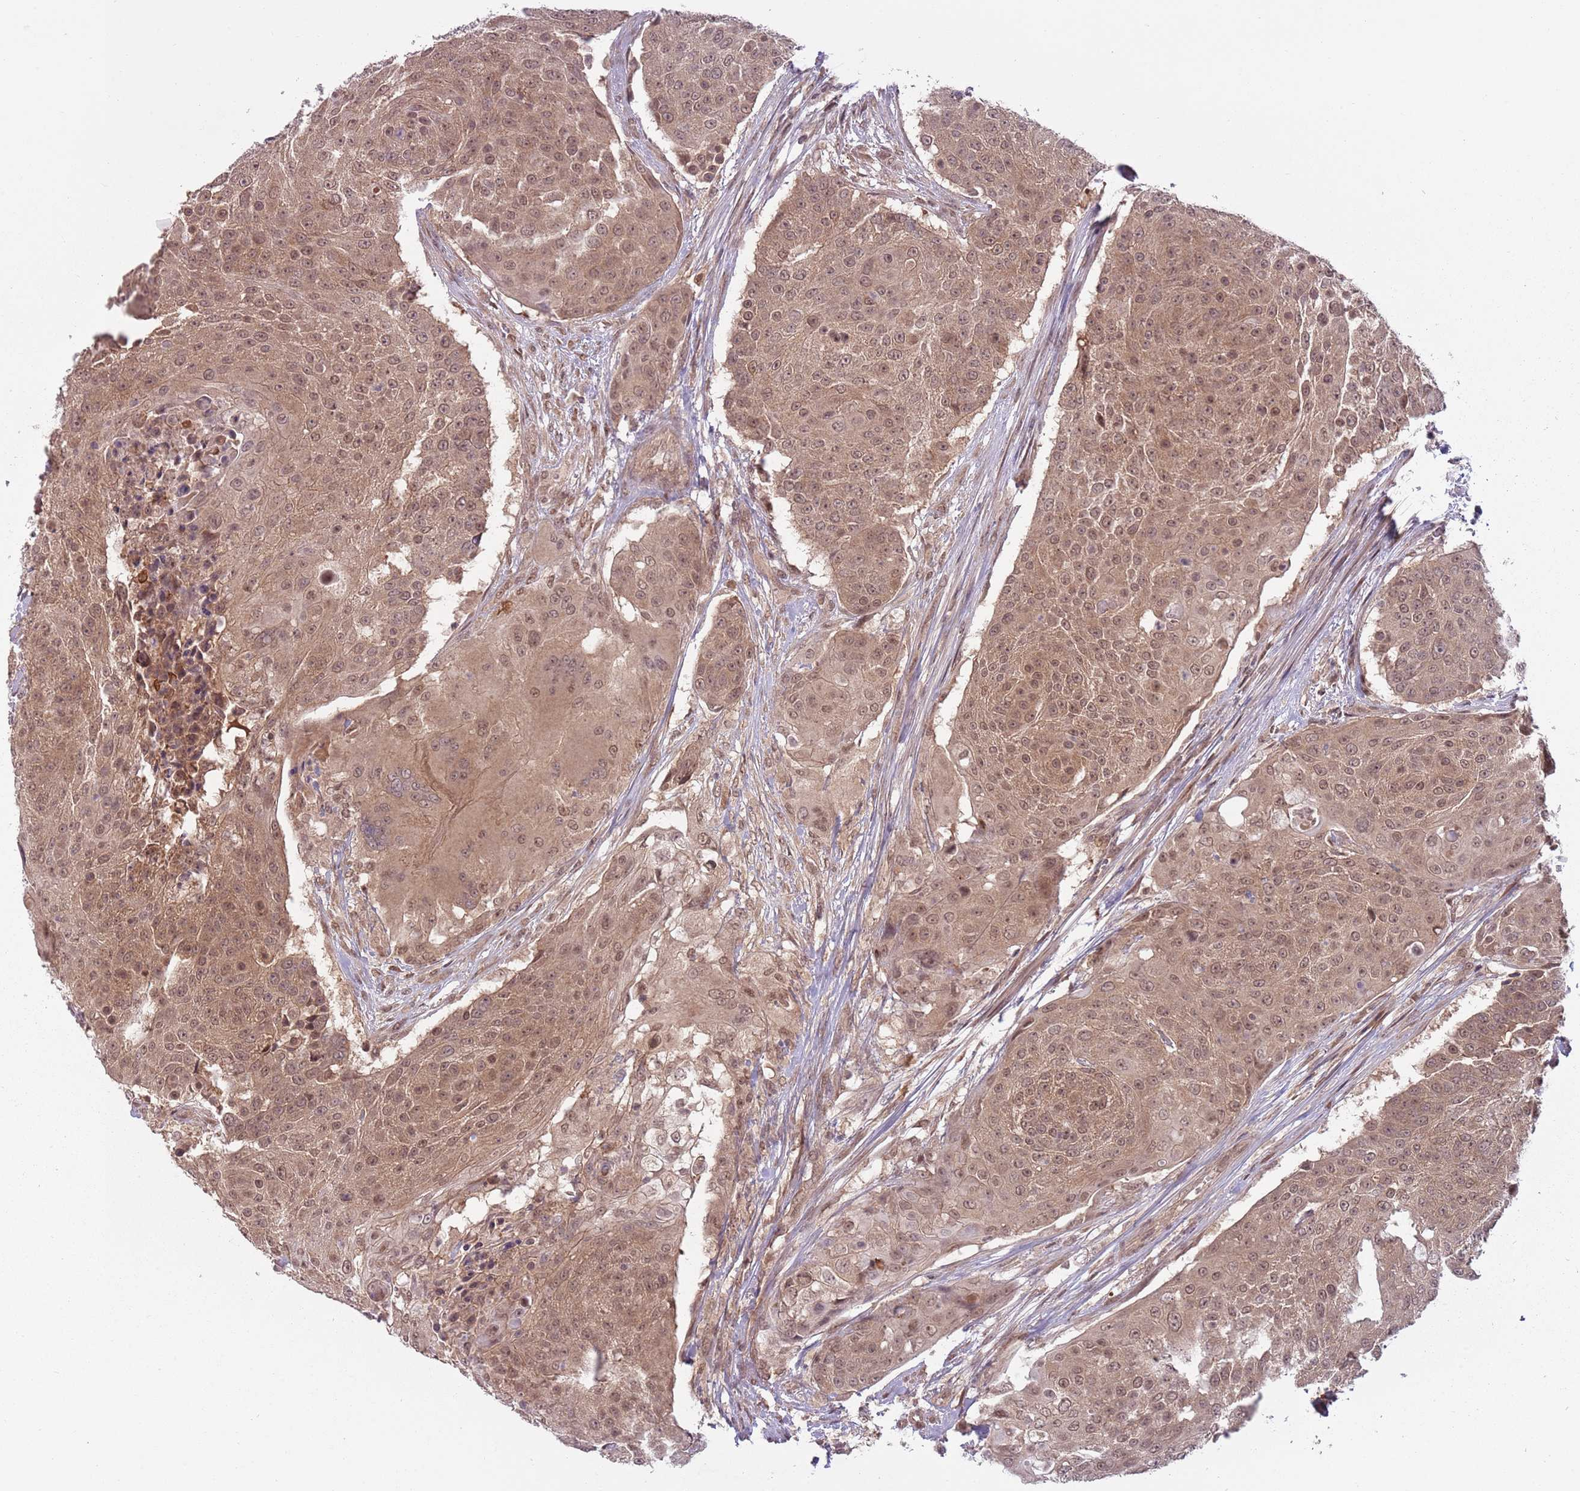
{"staining": {"intensity": "moderate", "quantity": ">75%", "location": "cytoplasmic/membranous,nuclear"}, "tissue": "urothelial cancer", "cell_type": "Tumor cells", "image_type": "cancer", "snomed": [{"axis": "morphology", "description": "Urothelial carcinoma, High grade"}, {"axis": "topography", "description": "Urinary bladder"}], "caption": "This histopathology image reveals immunohistochemistry (IHC) staining of human urothelial carcinoma (high-grade), with medium moderate cytoplasmic/membranous and nuclear staining in approximately >75% of tumor cells.", "gene": "ADAMTS3", "patient": {"sex": "female", "age": 63}}